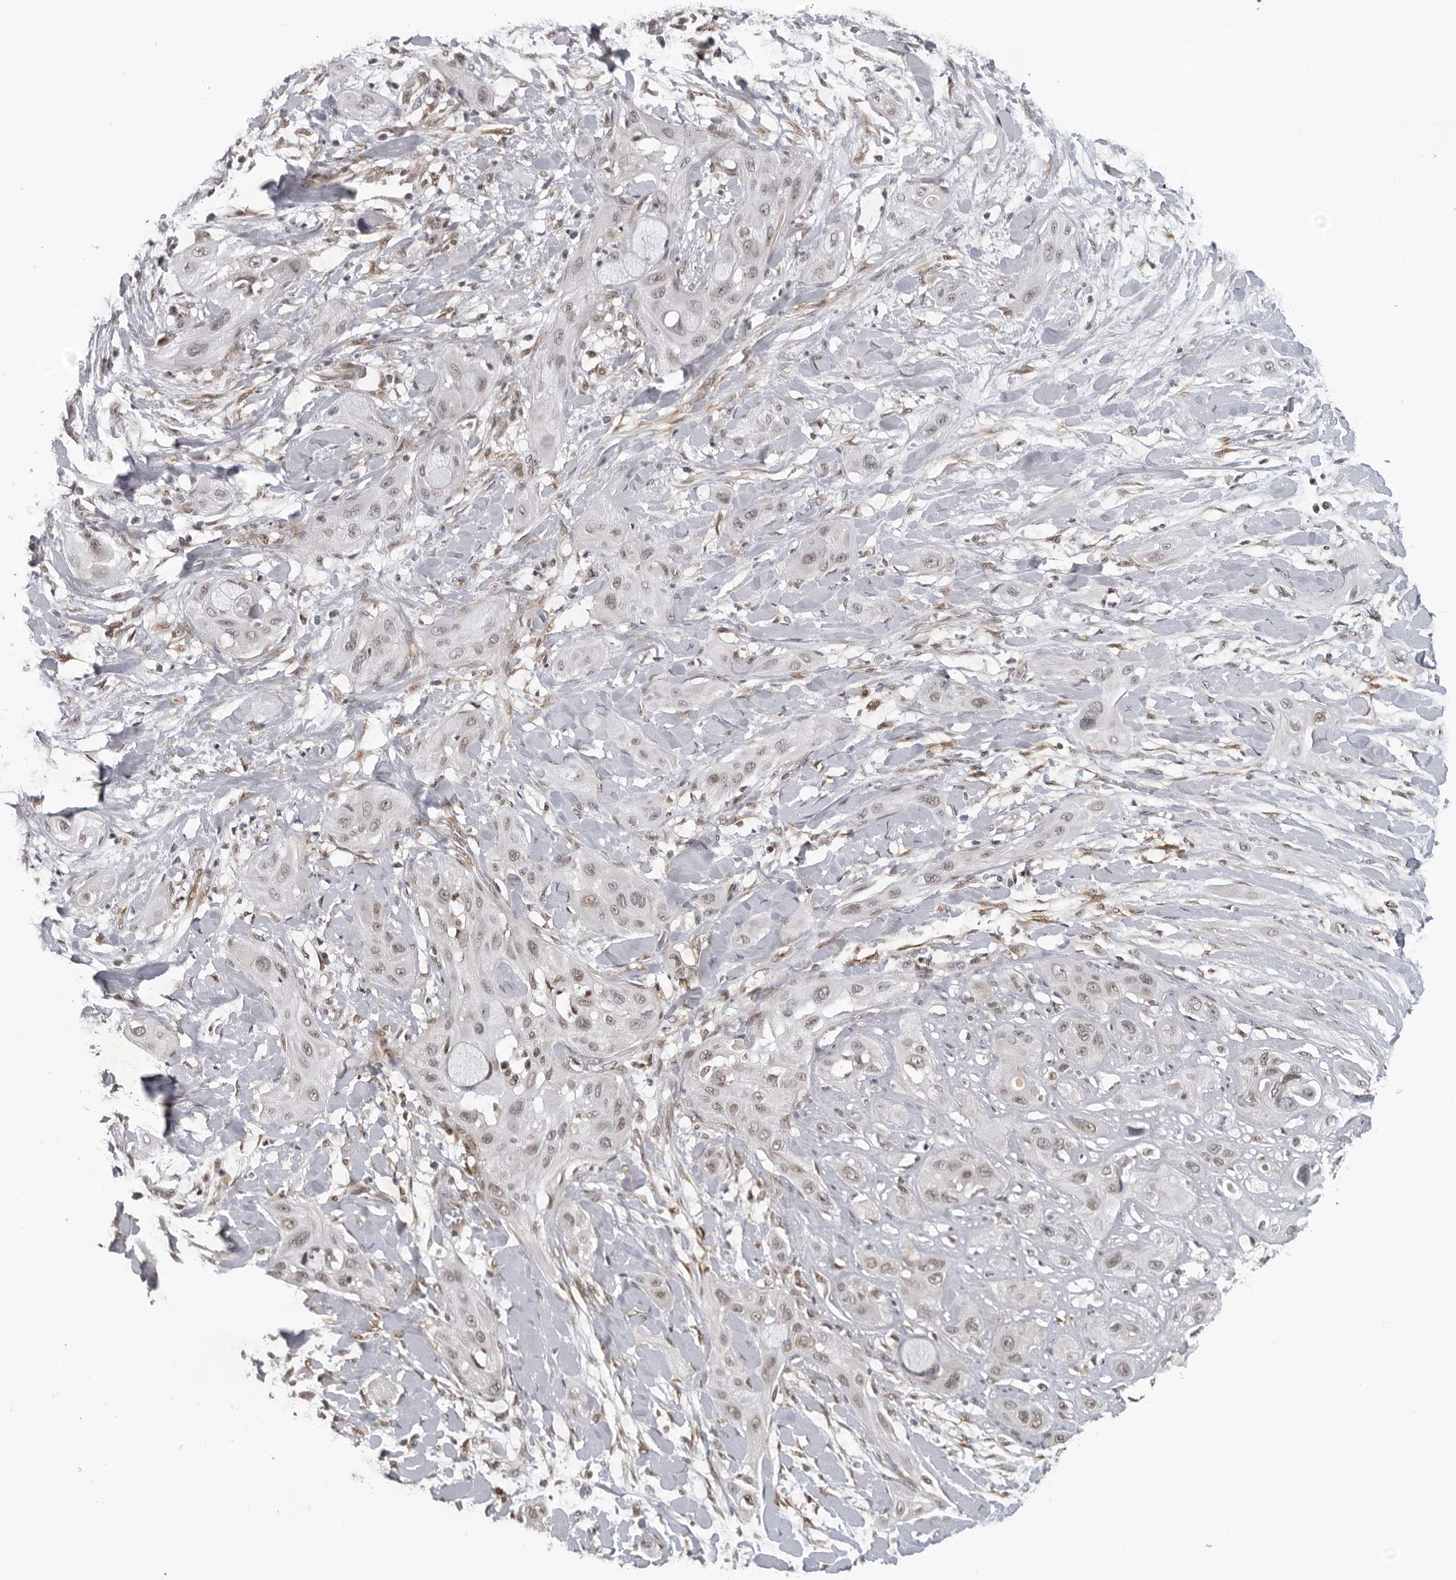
{"staining": {"intensity": "weak", "quantity": "25%-75%", "location": "nuclear"}, "tissue": "lung cancer", "cell_type": "Tumor cells", "image_type": "cancer", "snomed": [{"axis": "morphology", "description": "Squamous cell carcinoma, NOS"}, {"axis": "topography", "description": "Lung"}], "caption": "Brown immunohistochemical staining in lung squamous cell carcinoma reveals weak nuclear positivity in about 25%-75% of tumor cells.", "gene": "MAF", "patient": {"sex": "female", "age": 47}}